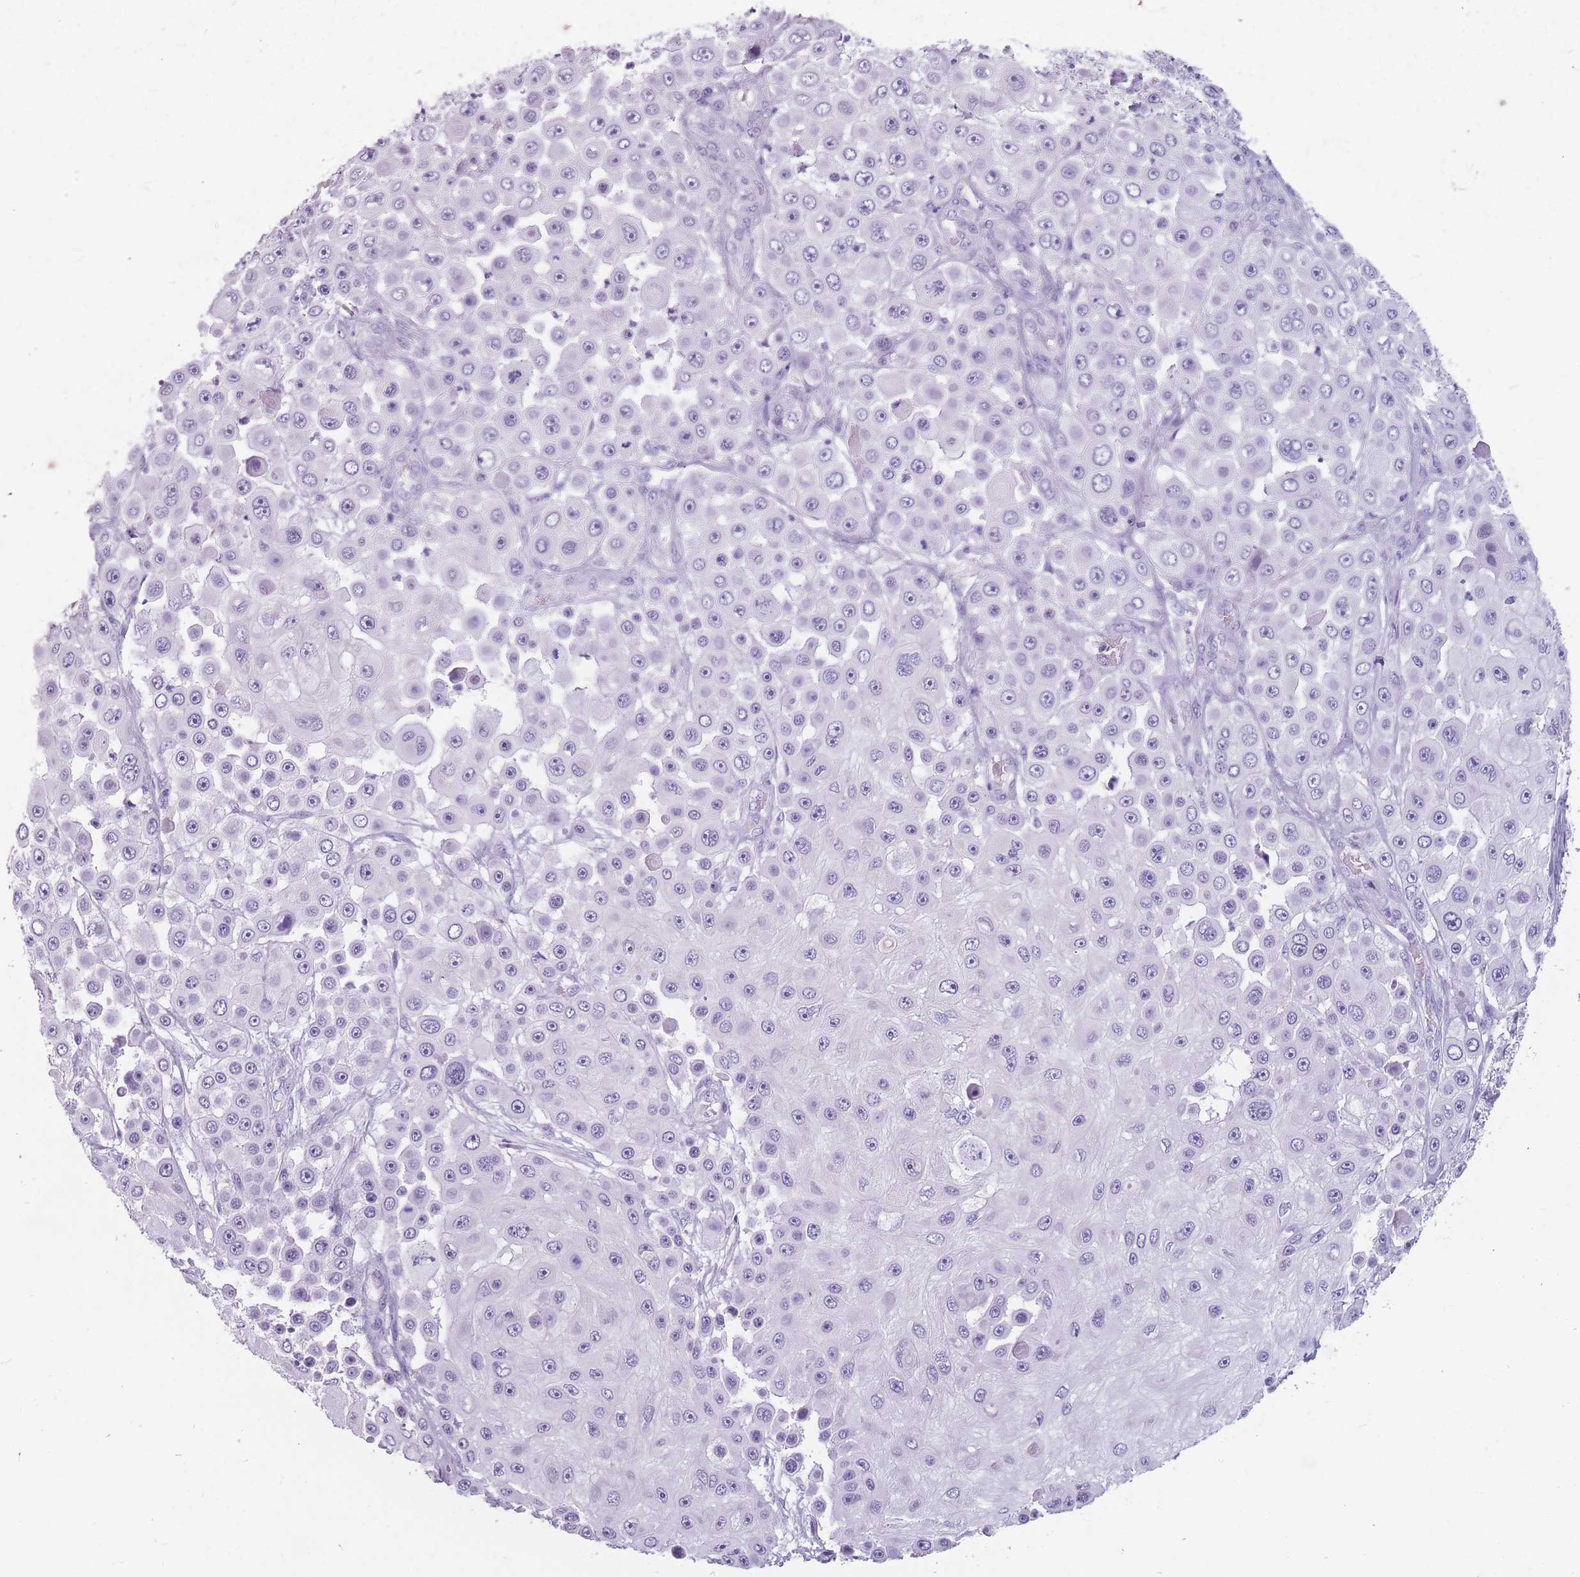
{"staining": {"intensity": "negative", "quantity": "none", "location": "none"}, "tissue": "skin cancer", "cell_type": "Tumor cells", "image_type": "cancer", "snomed": [{"axis": "morphology", "description": "Squamous cell carcinoma, NOS"}, {"axis": "topography", "description": "Skin"}], "caption": "A micrograph of human squamous cell carcinoma (skin) is negative for staining in tumor cells.", "gene": "CCNO", "patient": {"sex": "male", "age": 67}}